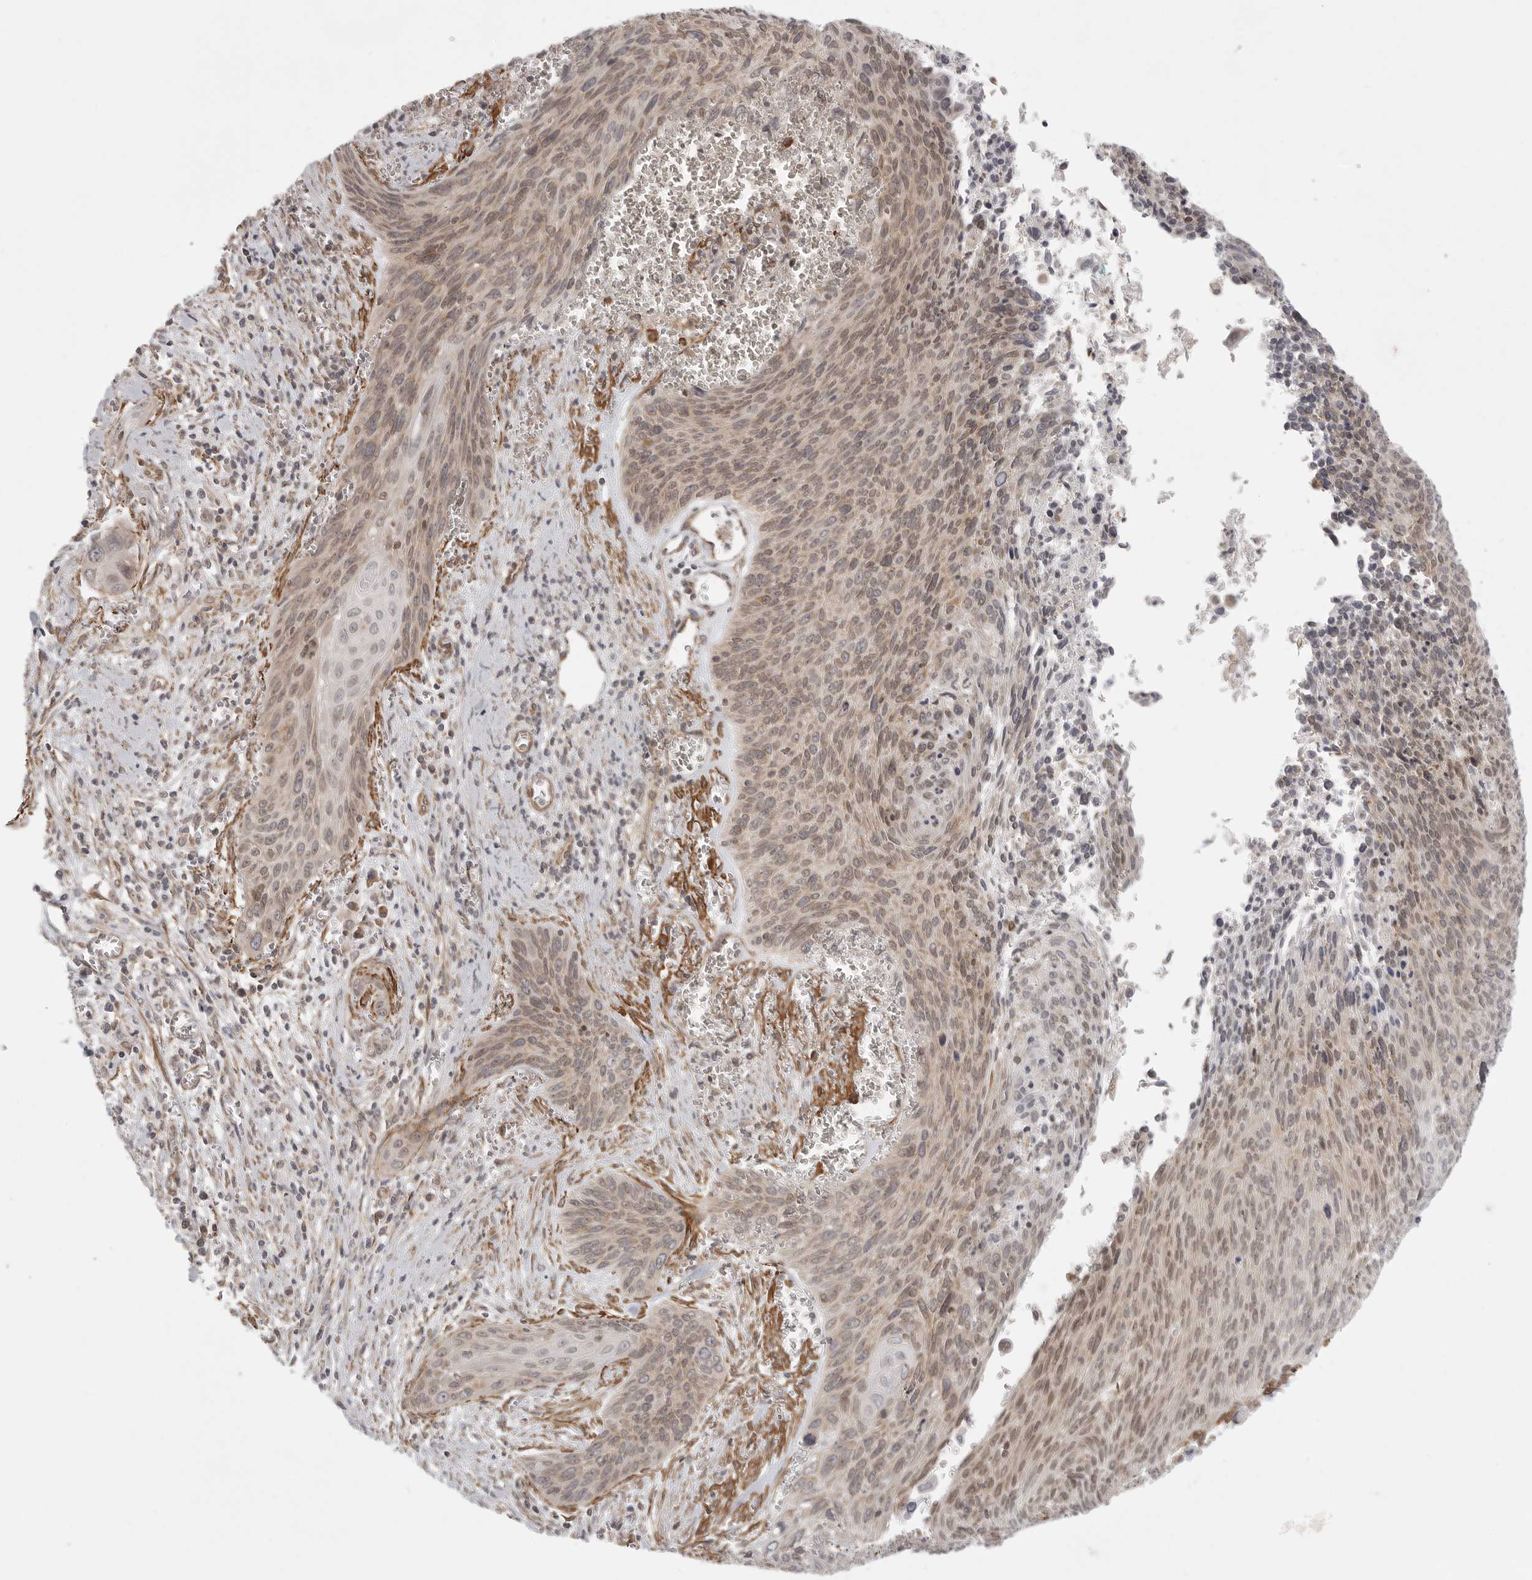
{"staining": {"intensity": "moderate", "quantity": ">75%", "location": "nuclear"}, "tissue": "cervical cancer", "cell_type": "Tumor cells", "image_type": "cancer", "snomed": [{"axis": "morphology", "description": "Squamous cell carcinoma, NOS"}, {"axis": "topography", "description": "Cervix"}], "caption": "Cervical cancer (squamous cell carcinoma) tissue displays moderate nuclear positivity in about >75% of tumor cells, visualized by immunohistochemistry.", "gene": "CERS2", "patient": {"sex": "female", "age": 55}}